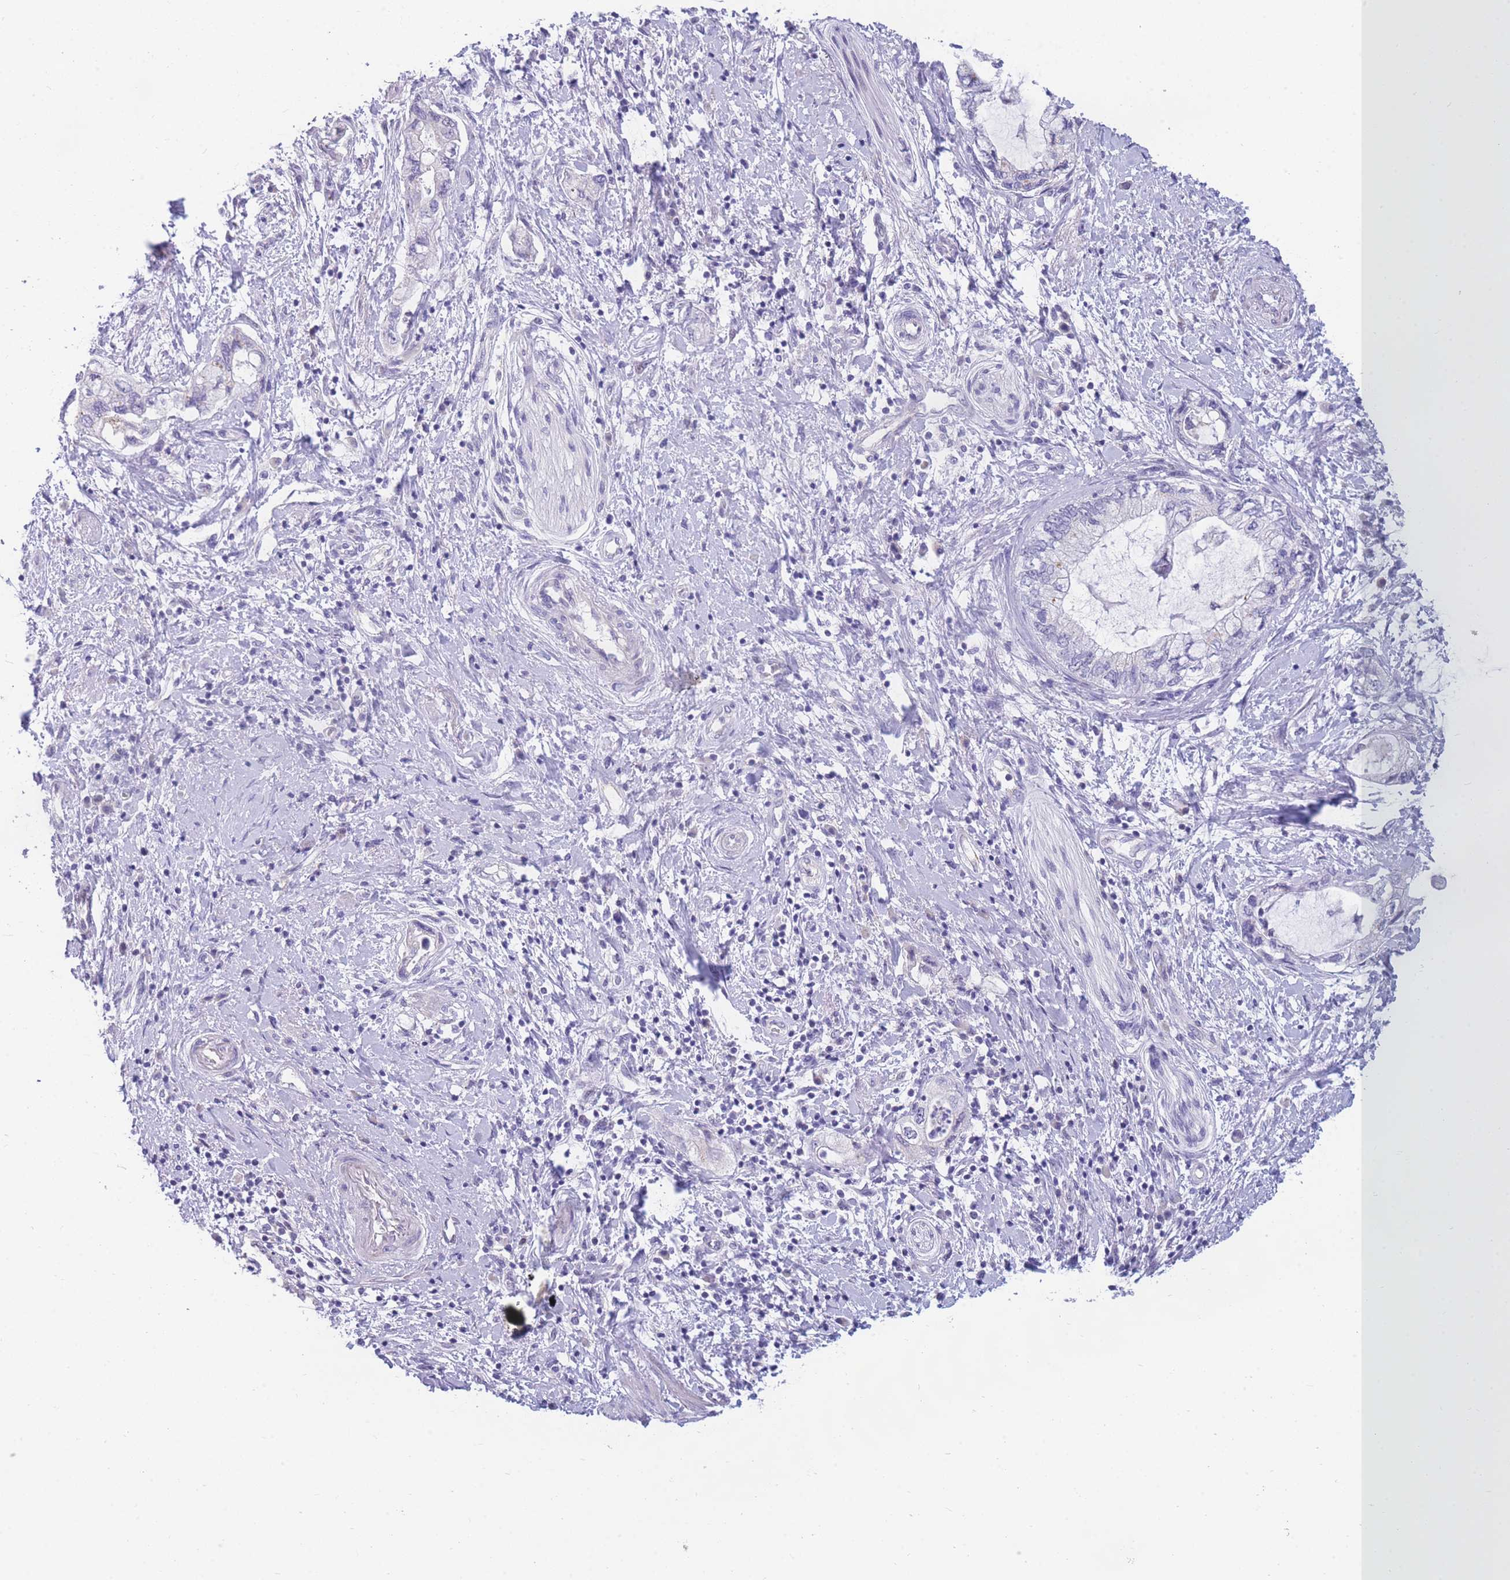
{"staining": {"intensity": "negative", "quantity": "none", "location": "none"}, "tissue": "pancreatic cancer", "cell_type": "Tumor cells", "image_type": "cancer", "snomed": [{"axis": "morphology", "description": "Adenocarcinoma, NOS"}, {"axis": "topography", "description": "Pancreas"}], "caption": "The image displays no staining of tumor cells in adenocarcinoma (pancreatic).", "gene": "DDX49", "patient": {"sex": "female", "age": 73}}